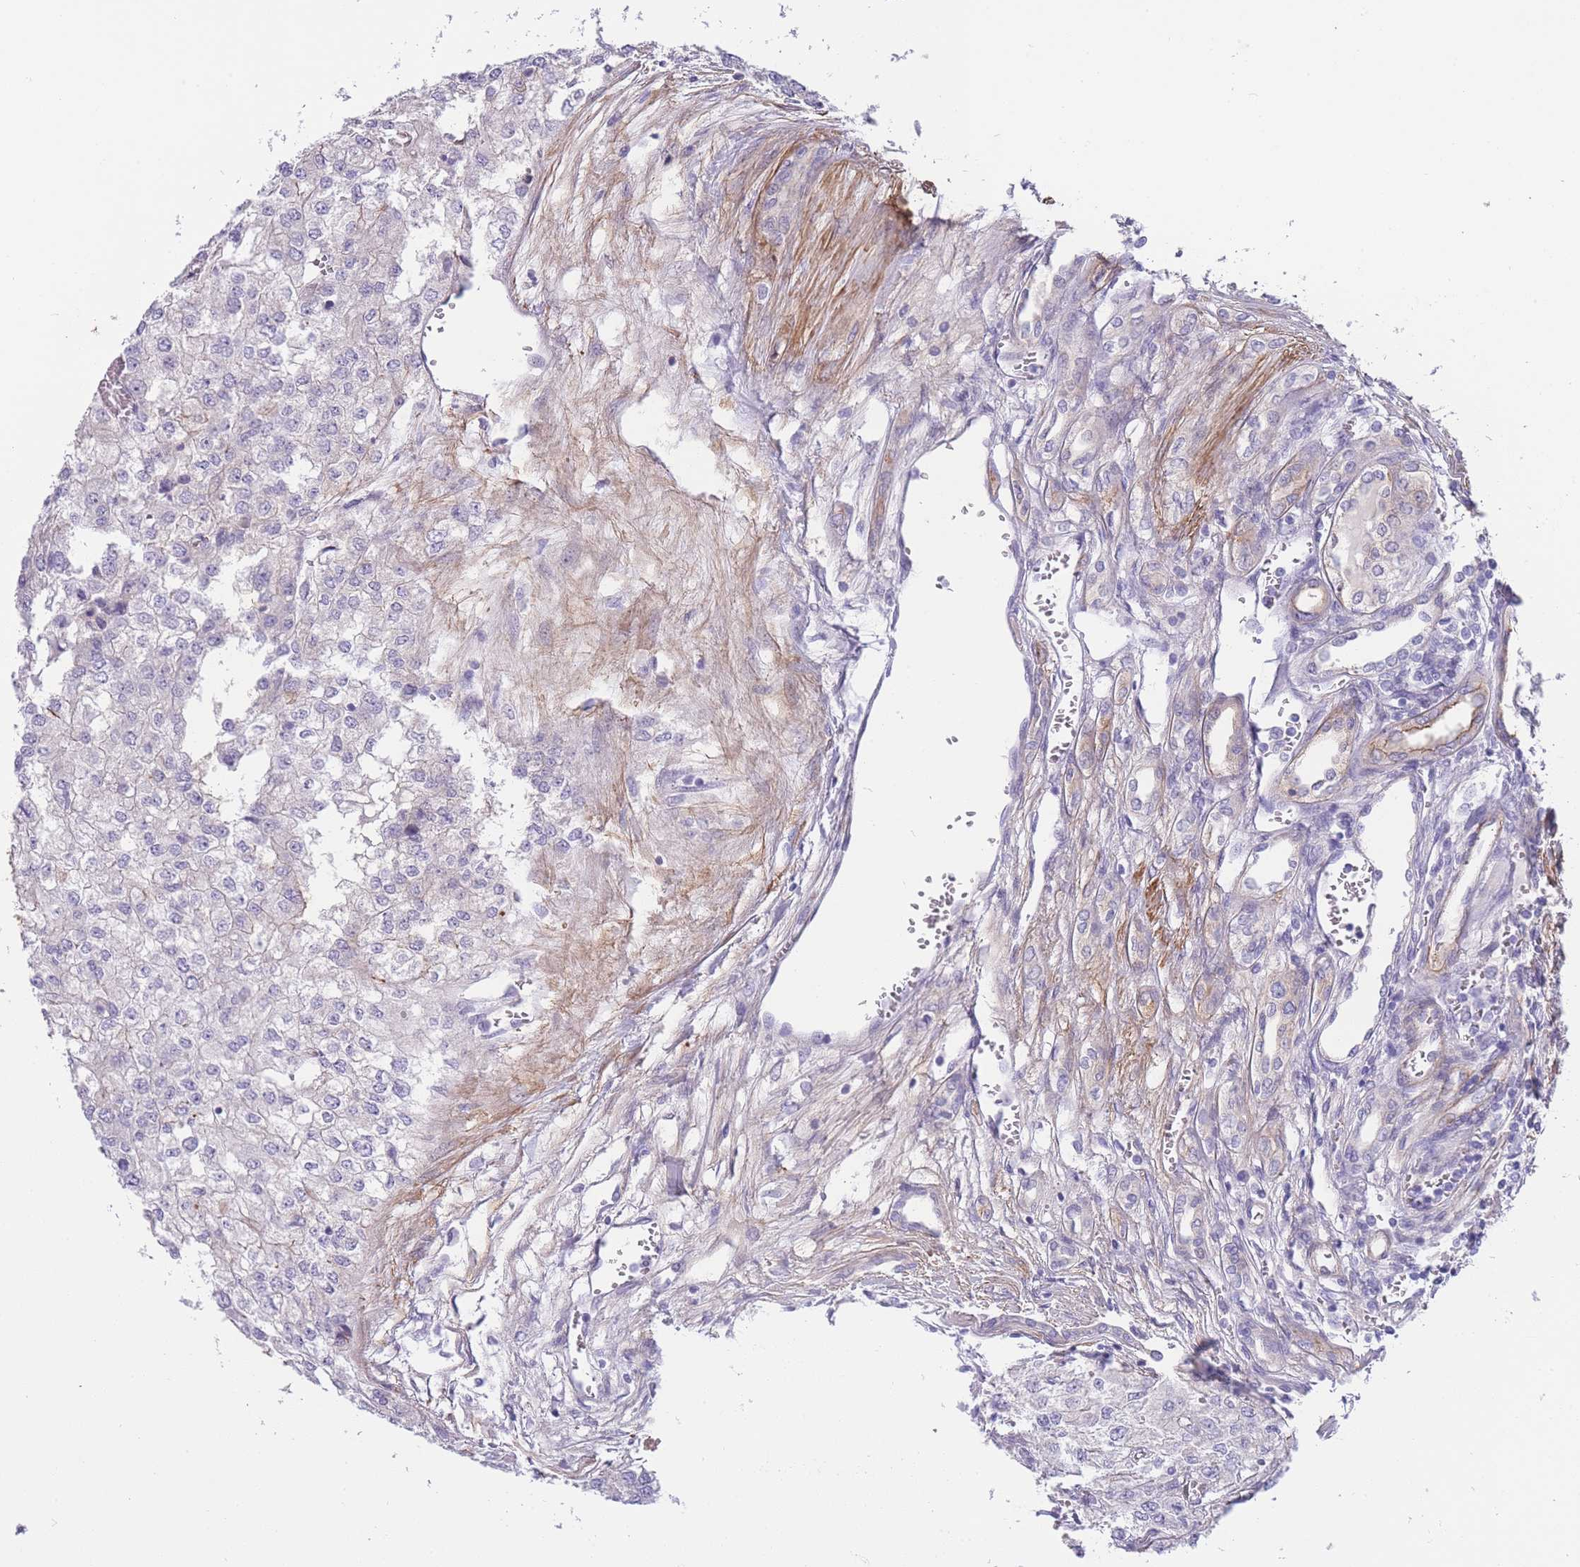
{"staining": {"intensity": "negative", "quantity": "none", "location": "none"}, "tissue": "renal cancer", "cell_type": "Tumor cells", "image_type": "cancer", "snomed": [{"axis": "morphology", "description": "Adenocarcinoma, NOS"}, {"axis": "topography", "description": "Kidney"}], "caption": "Immunohistochemical staining of human renal adenocarcinoma demonstrates no significant positivity in tumor cells.", "gene": "FAM124A", "patient": {"sex": "female", "age": 54}}